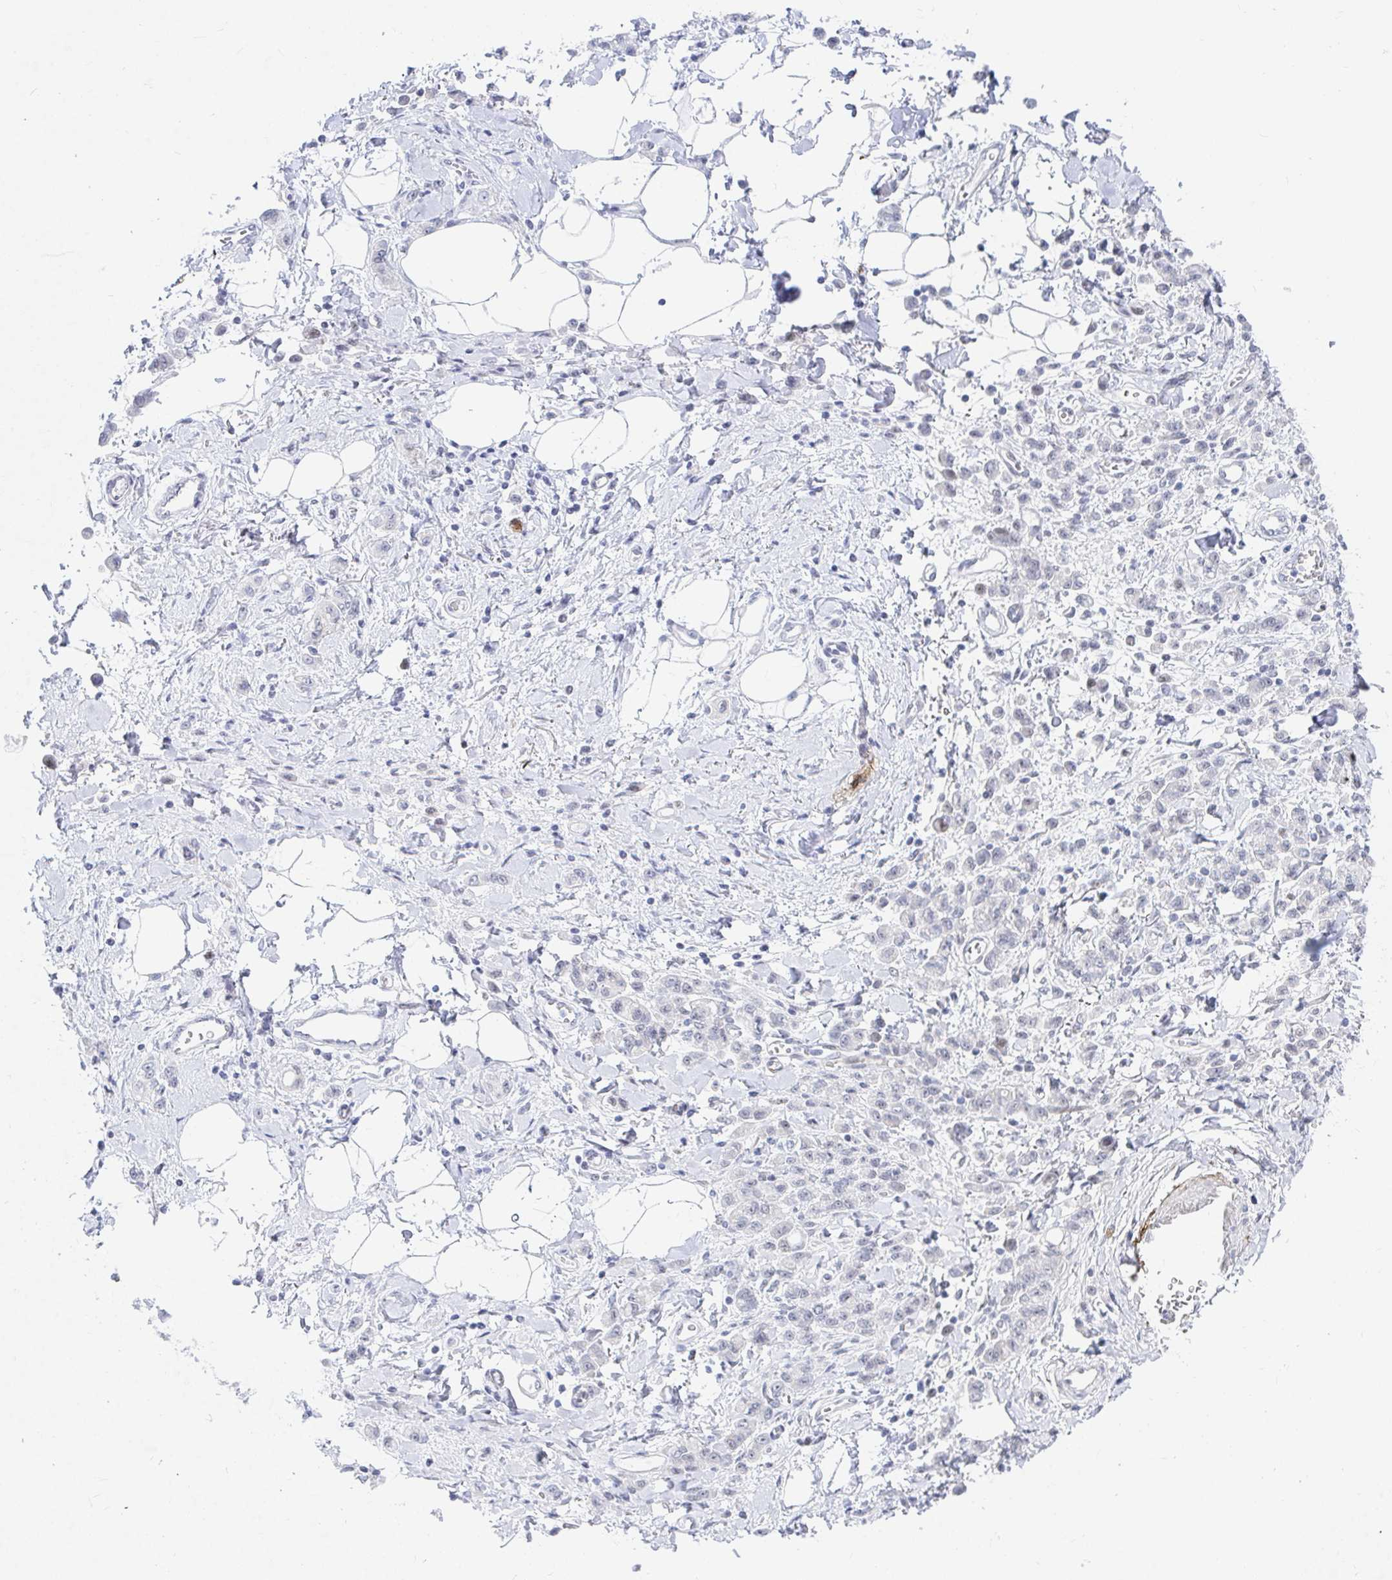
{"staining": {"intensity": "negative", "quantity": "none", "location": "none"}, "tissue": "stomach cancer", "cell_type": "Tumor cells", "image_type": "cancer", "snomed": [{"axis": "morphology", "description": "Adenocarcinoma, NOS"}, {"axis": "topography", "description": "Stomach"}], "caption": "The photomicrograph reveals no significant staining in tumor cells of stomach adenocarcinoma.", "gene": "COL28A1", "patient": {"sex": "male", "age": 77}}